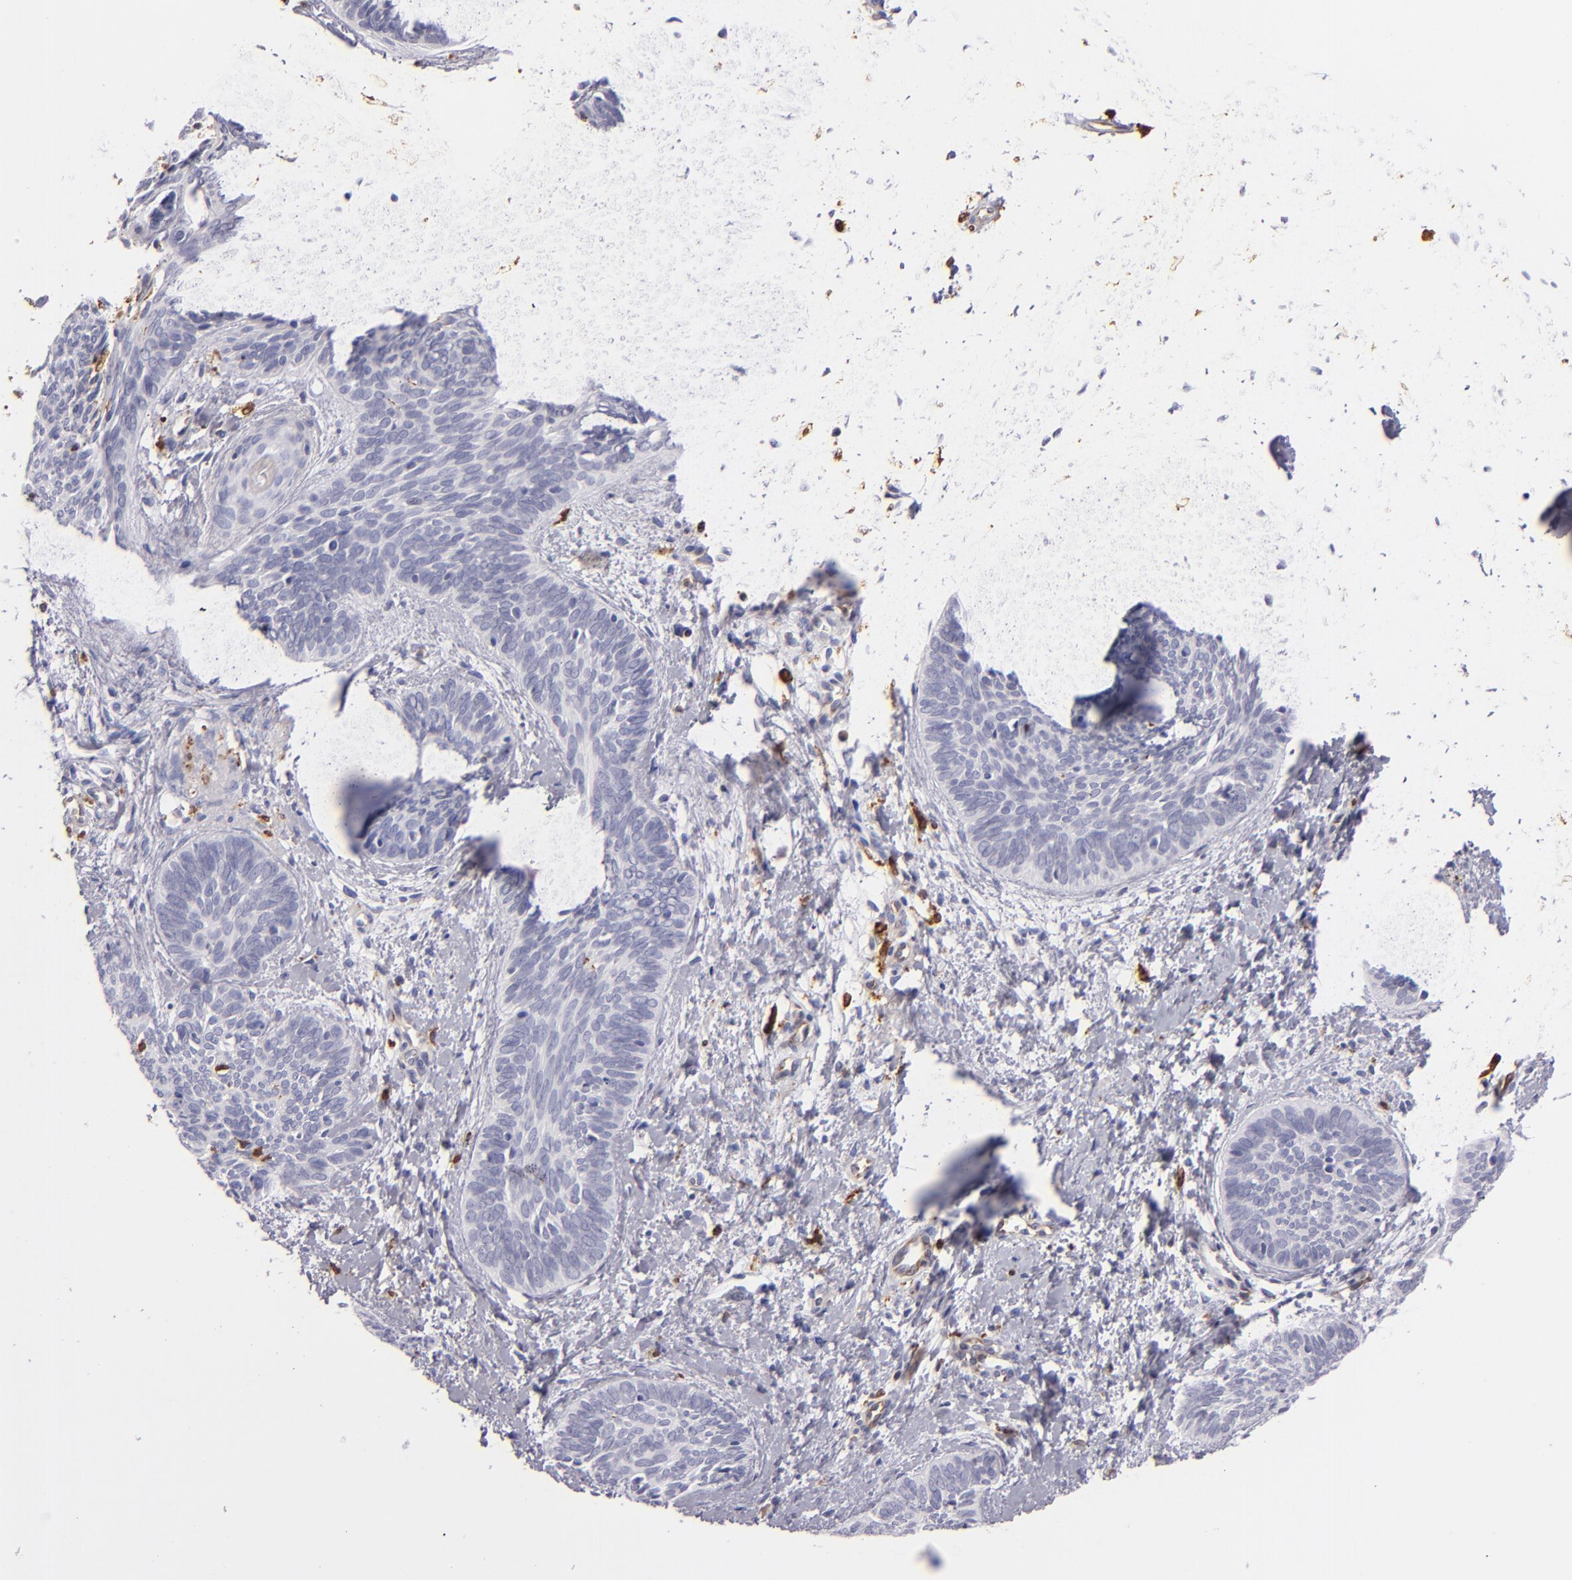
{"staining": {"intensity": "negative", "quantity": "none", "location": "none"}, "tissue": "skin cancer", "cell_type": "Tumor cells", "image_type": "cancer", "snomed": [{"axis": "morphology", "description": "Basal cell carcinoma"}, {"axis": "topography", "description": "Skin"}], "caption": "DAB (3,3'-diaminobenzidine) immunohistochemical staining of skin basal cell carcinoma reveals no significant staining in tumor cells.", "gene": "CD74", "patient": {"sex": "female", "age": 81}}